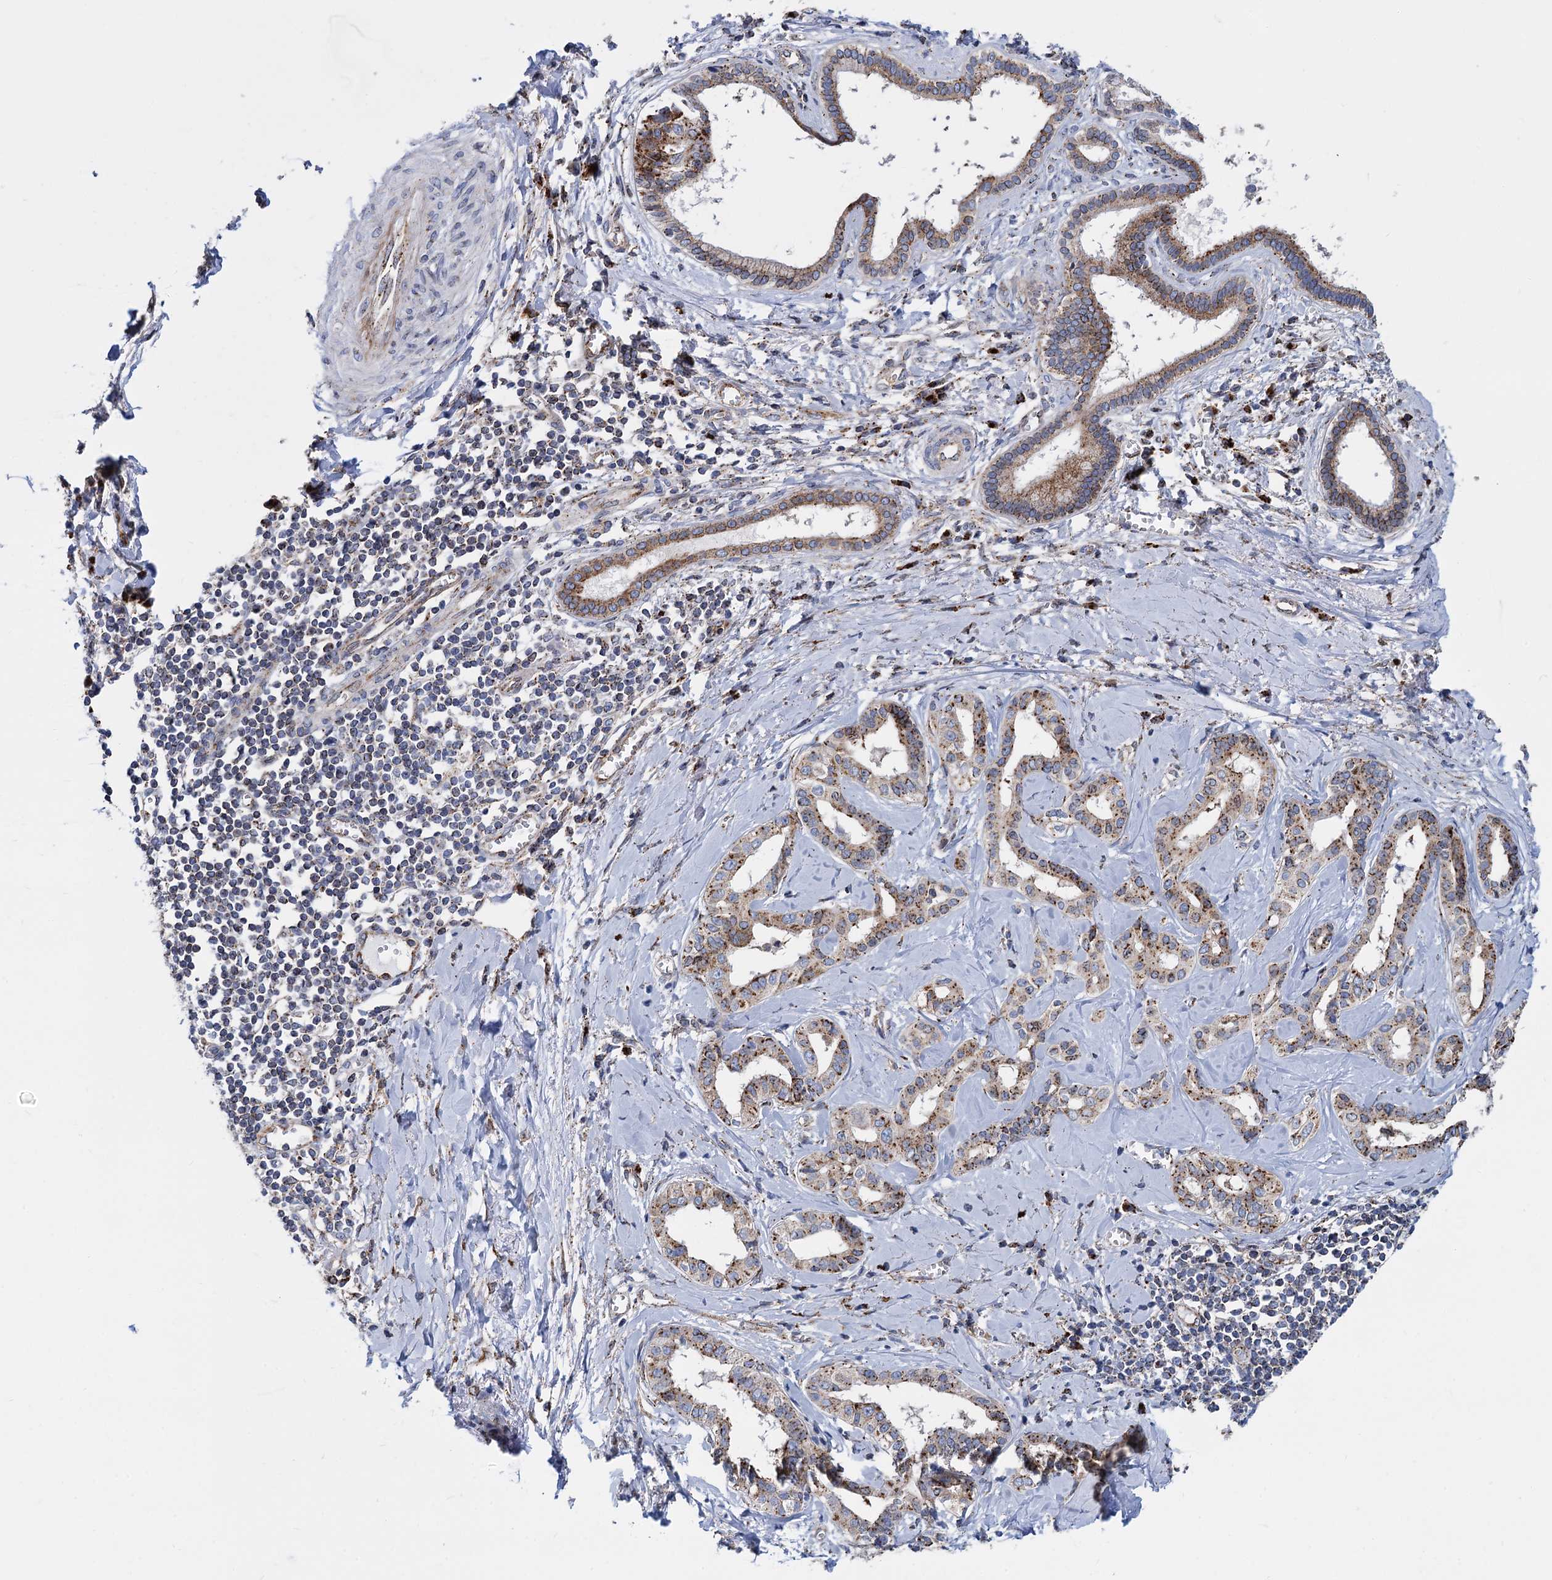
{"staining": {"intensity": "moderate", "quantity": ">75%", "location": "cytoplasmic/membranous"}, "tissue": "liver cancer", "cell_type": "Tumor cells", "image_type": "cancer", "snomed": [{"axis": "morphology", "description": "Cholangiocarcinoma"}, {"axis": "topography", "description": "Liver"}], "caption": "Immunohistochemistry histopathology image of neoplastic tissue: human cholangiocarcinoma (liver) stained using immunohistochemistry displays medium levels of moderate protein expression localized specifically in the cytoplasmic/membranous of tumor cells, appearing as a cytoplasmic/membranous brown color.", "gene": "SUPT20H", "patient": {"sex": "female", "age": 77}}